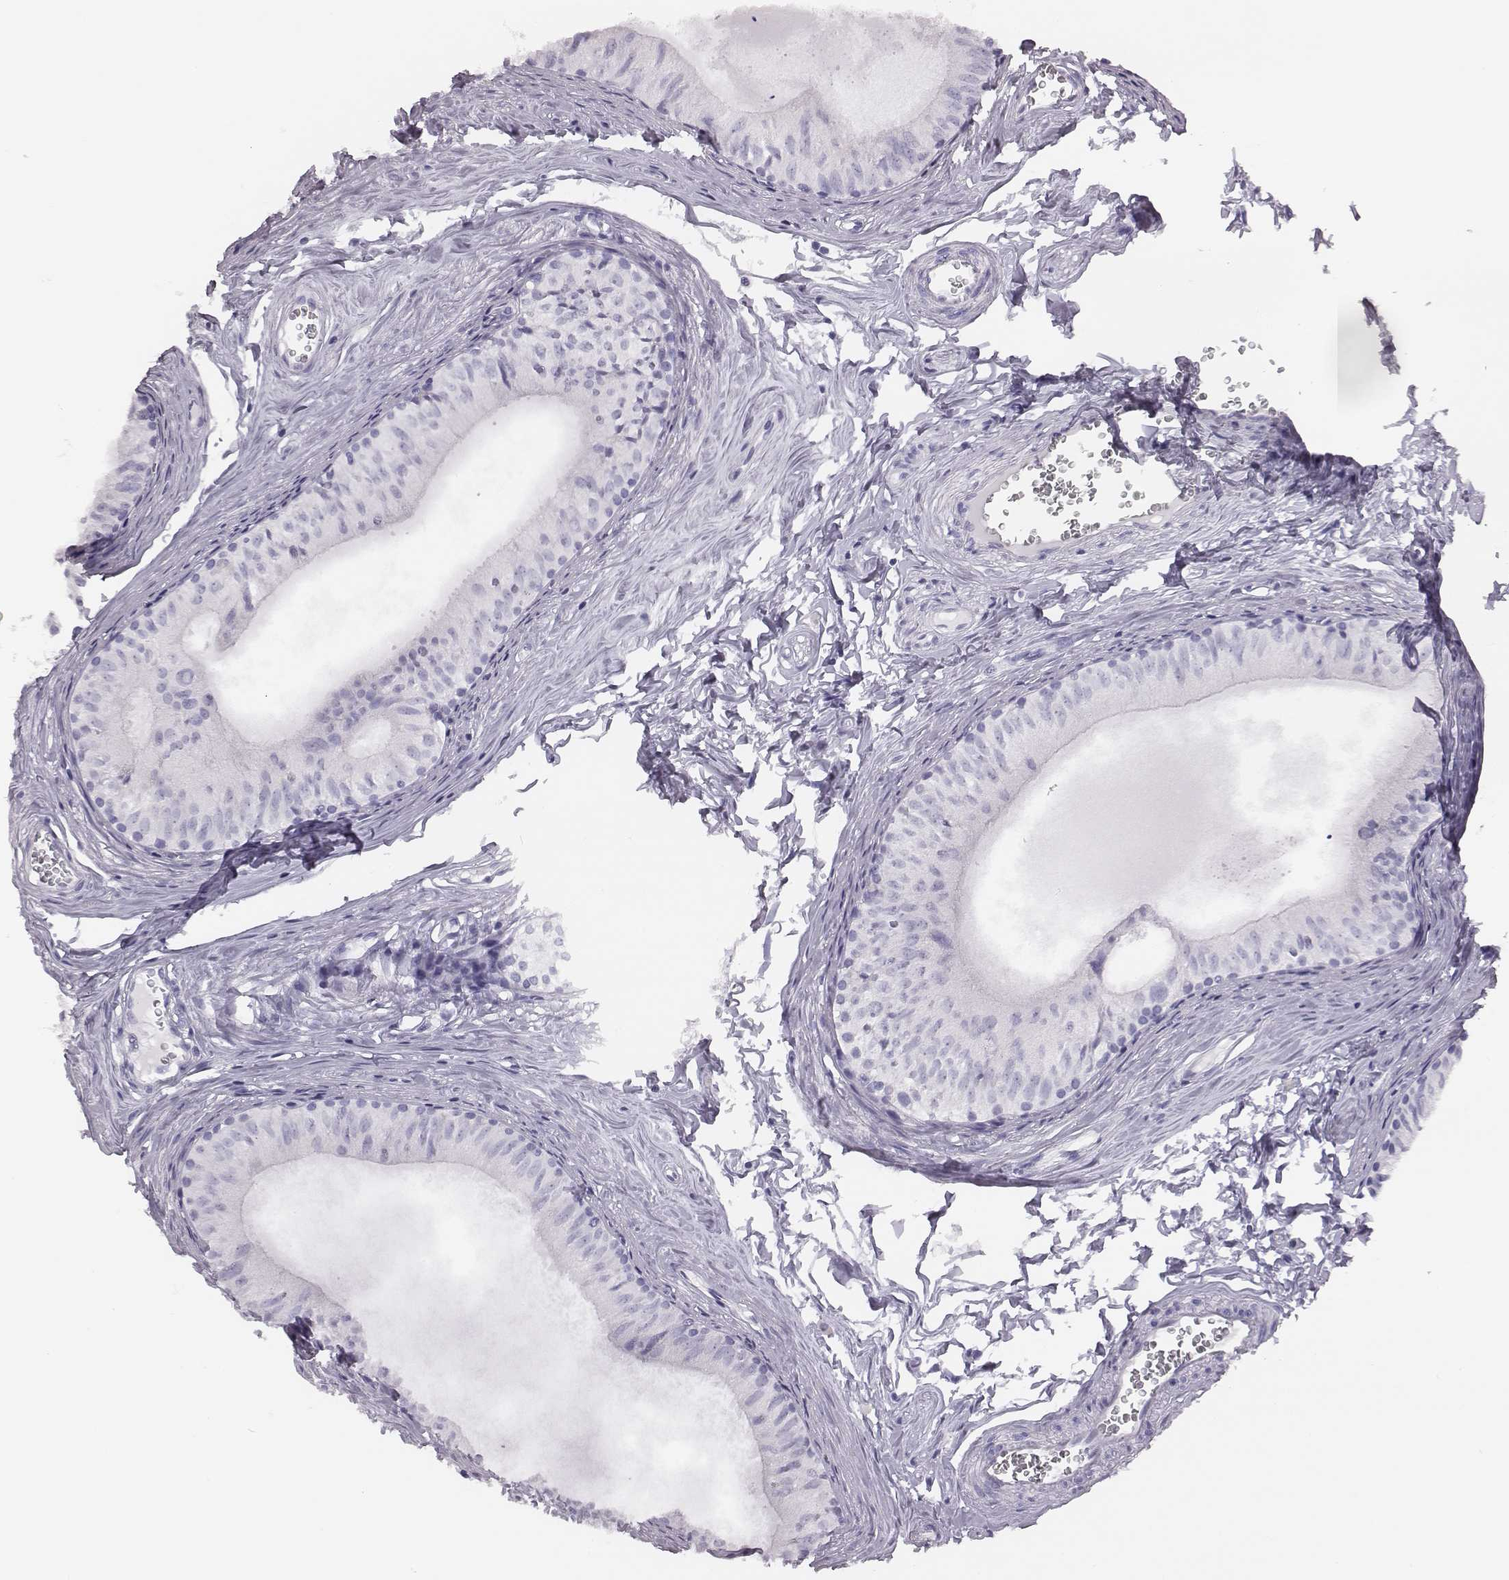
{"staining": {"intensity": "negative", "quantity": "none", "location": "none"}, "tissue": "epididymis", "cell_type": "Glandular cells", "image_type": "normal", "snomed": [{"axis": "morphology", "description": "Normal tissue, NOS"}, {"axis": "topography", "description": "Epididymis"}], "caption": "High power microscopy histopathology image of an IHC image of benign epididymis, revealing no significant positivity in glandular cells. (DAB IHC visualized using brightfield microscopy, high magnification).", "gene": "ENSG00000290147", "patient": {"sex": "male", "age": 52}}